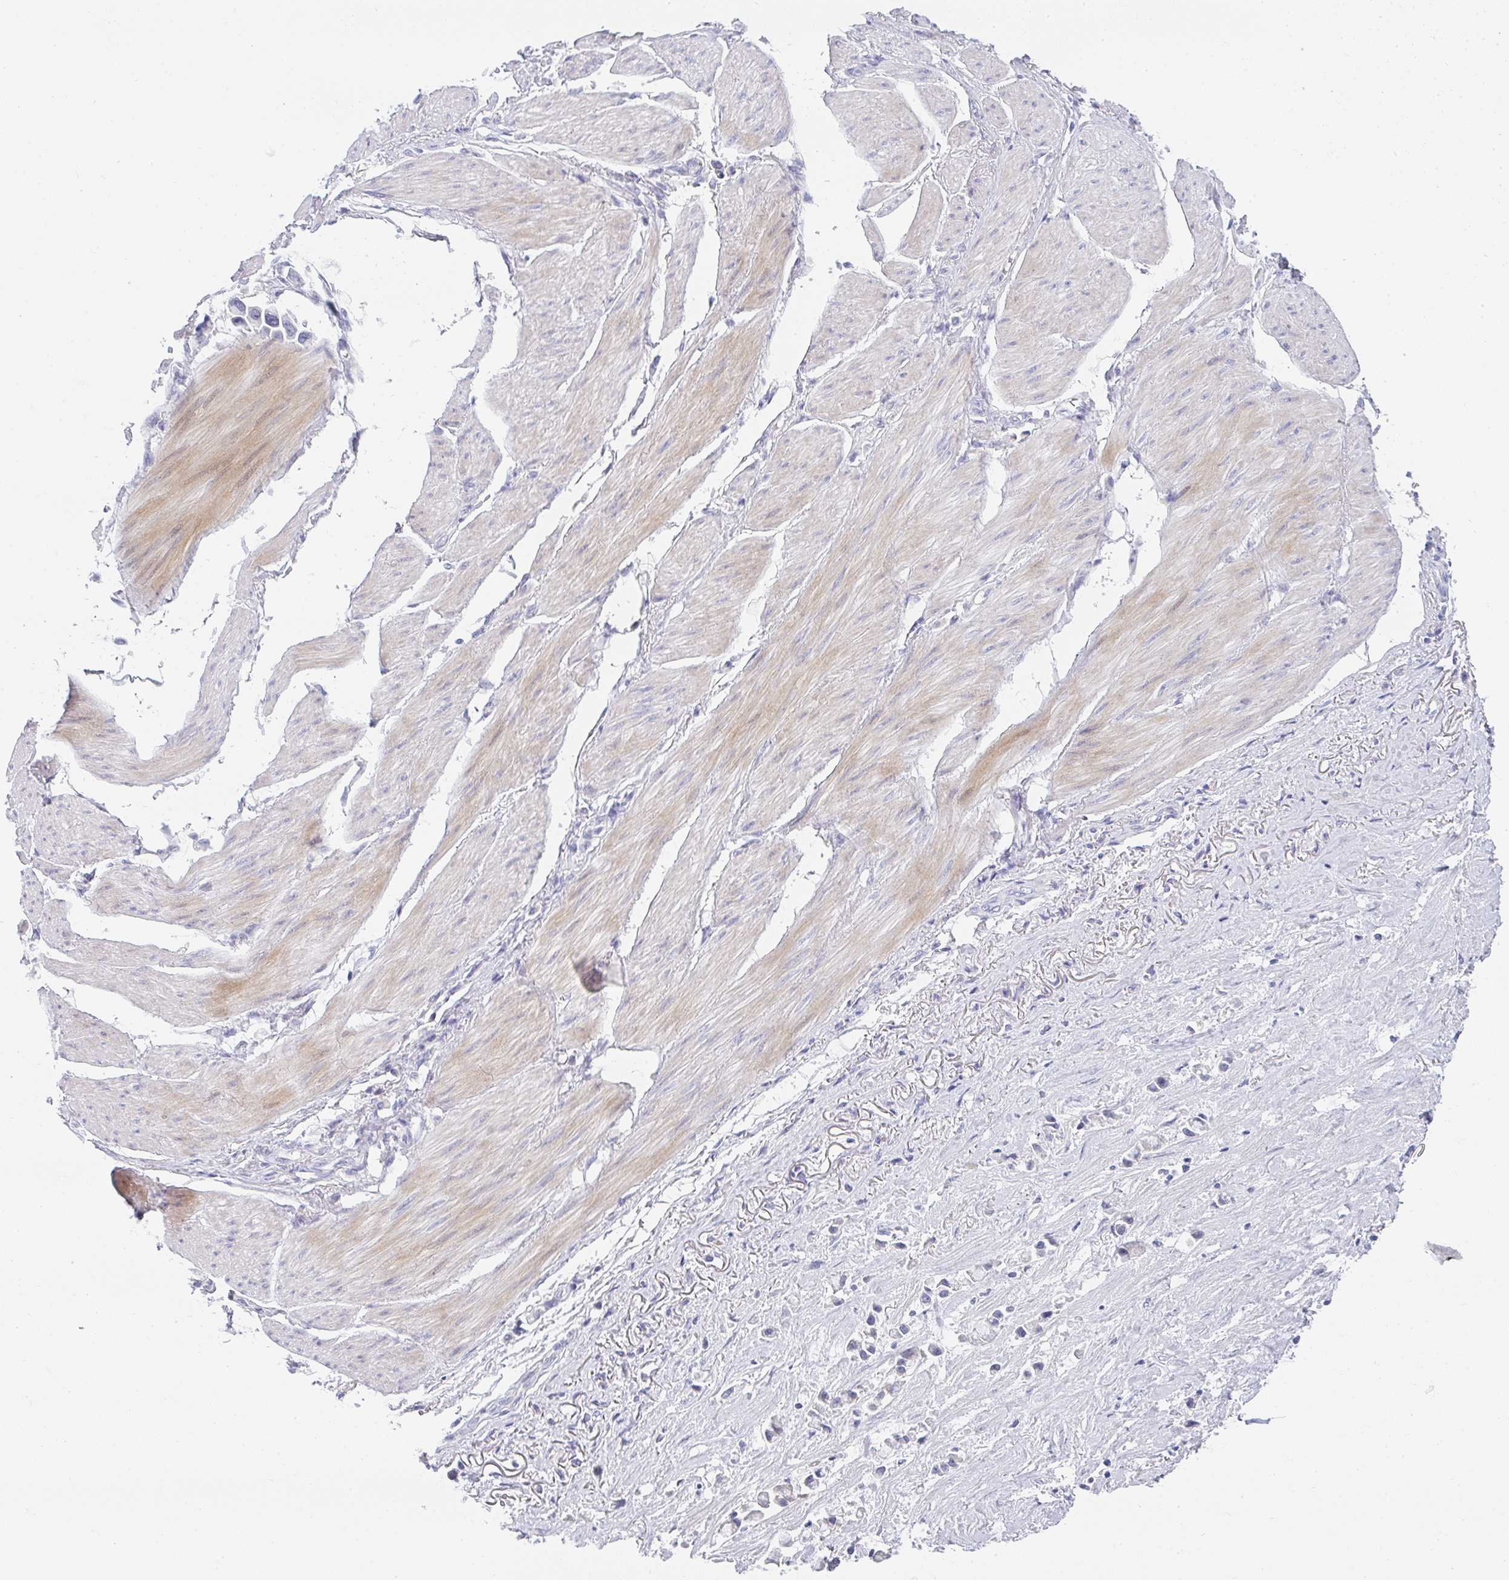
{"staining": {"intensity": "negative", "quantity": "none", "location": "none"}, "tissue": "stomach cancer", "cell_type": "Tumor cells", "image_type": "cancer", "snomed": [{"axis": "morphology", "description": "Adenocarcinoma, NOS"}, {"axis": "topography", "description": "Stomach"}], "caption": "This histopathology image is of stomach adenocarcinoma stained with immunohistochemistry to label a protein in brown with the nuclei are counter-stained blue. There is no staining in tumor cells.", "gene": "NEU2", "patient": {"sex": "female", "age": 81}}